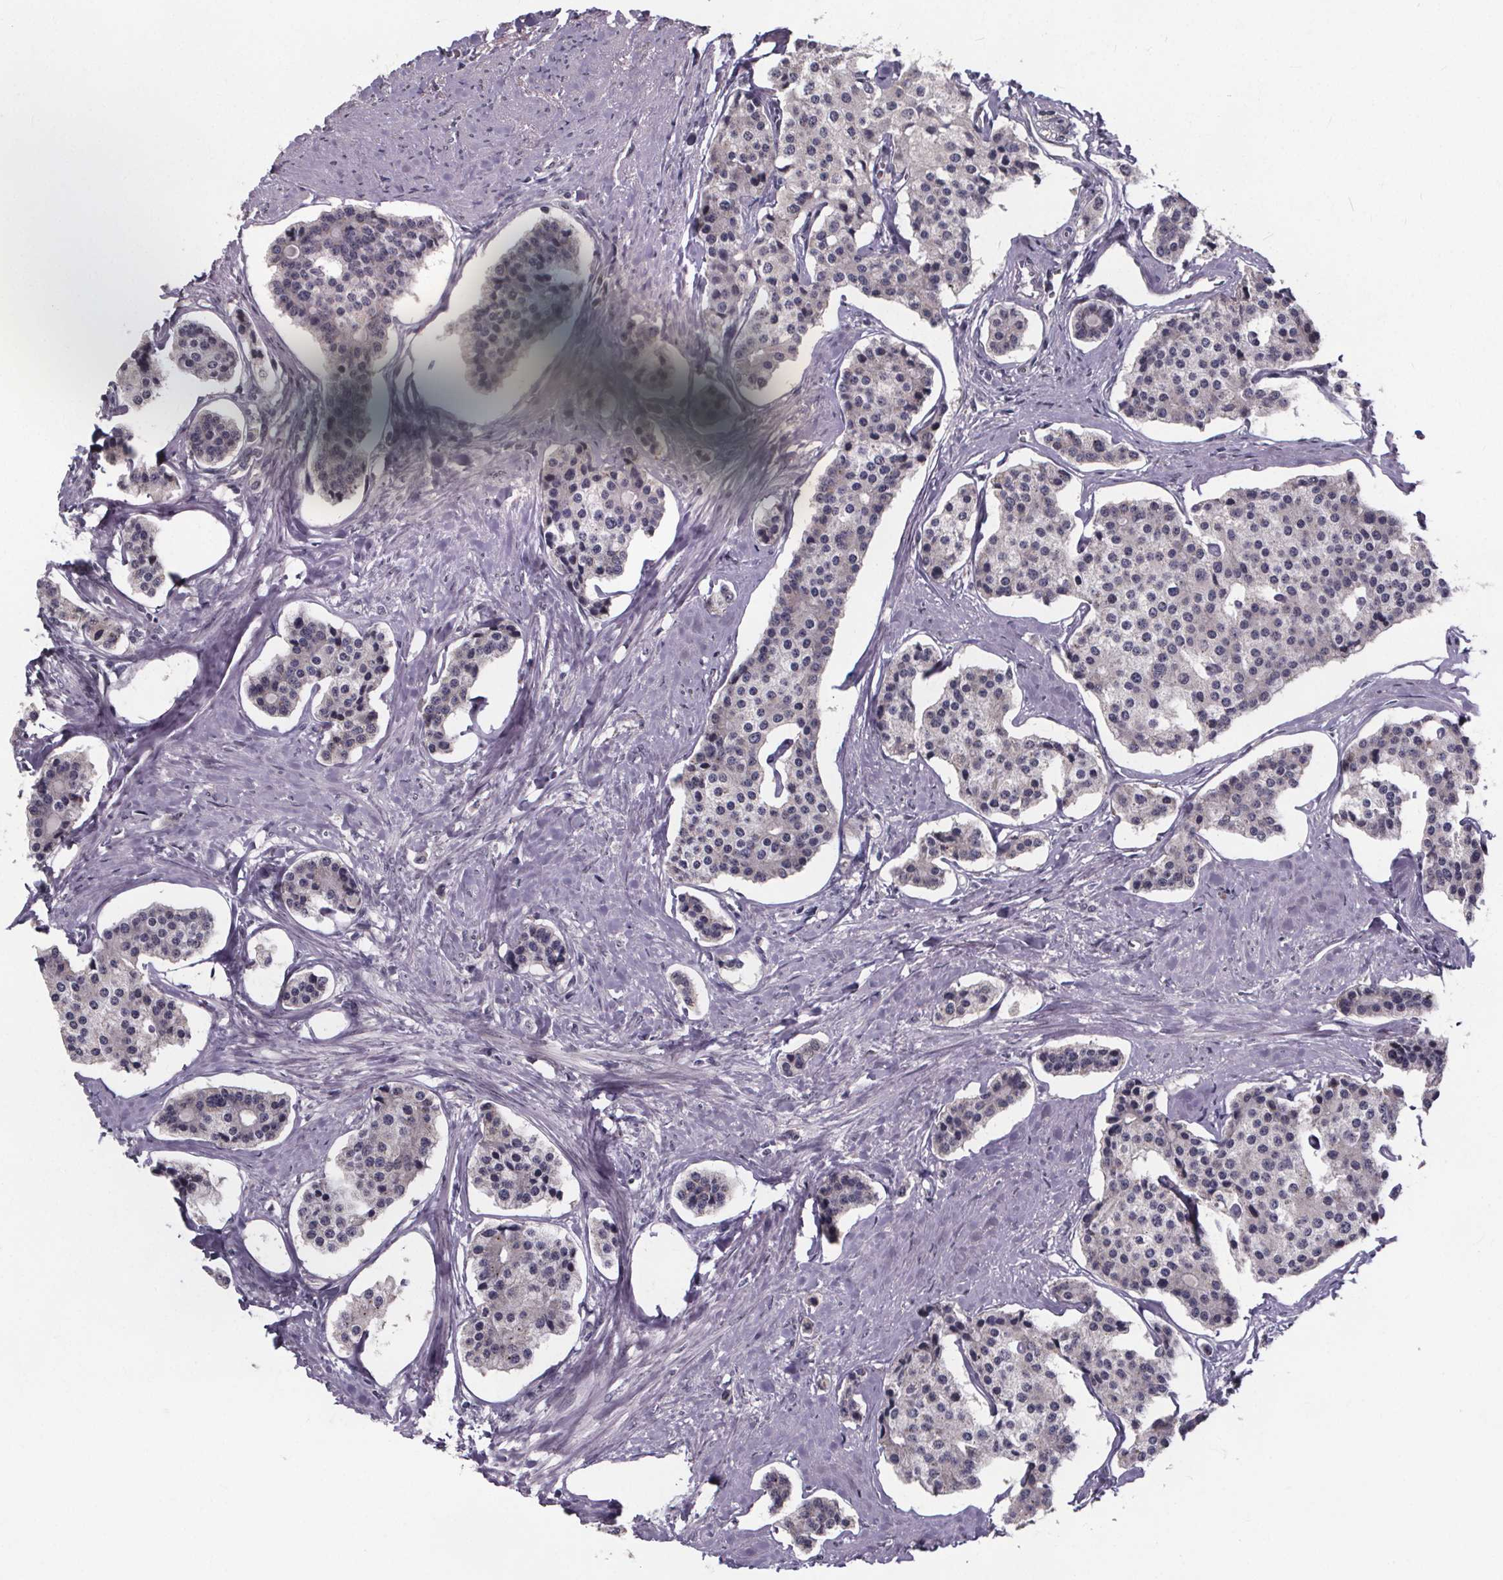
{"staining": {"intensity": "negative", "quantity": "none", "location": "none"}, "tissue": "carcinoid", "cell_type": "Tumor cells", "image_type": "cancer", "snomed": [{"axis": "morphology", "description": "Carcinoid, malignant, NOS"}, {"axis": "topography", "description": "Small intestine"}], "caption": "Immunohistochemistry (IHC) histopathology image of human carcinoid stained for a protein (brown), which demonstrates no expression in tumor cells.", "gene": "FAM181B", "patient": {"sex": "female", "age": 65}}